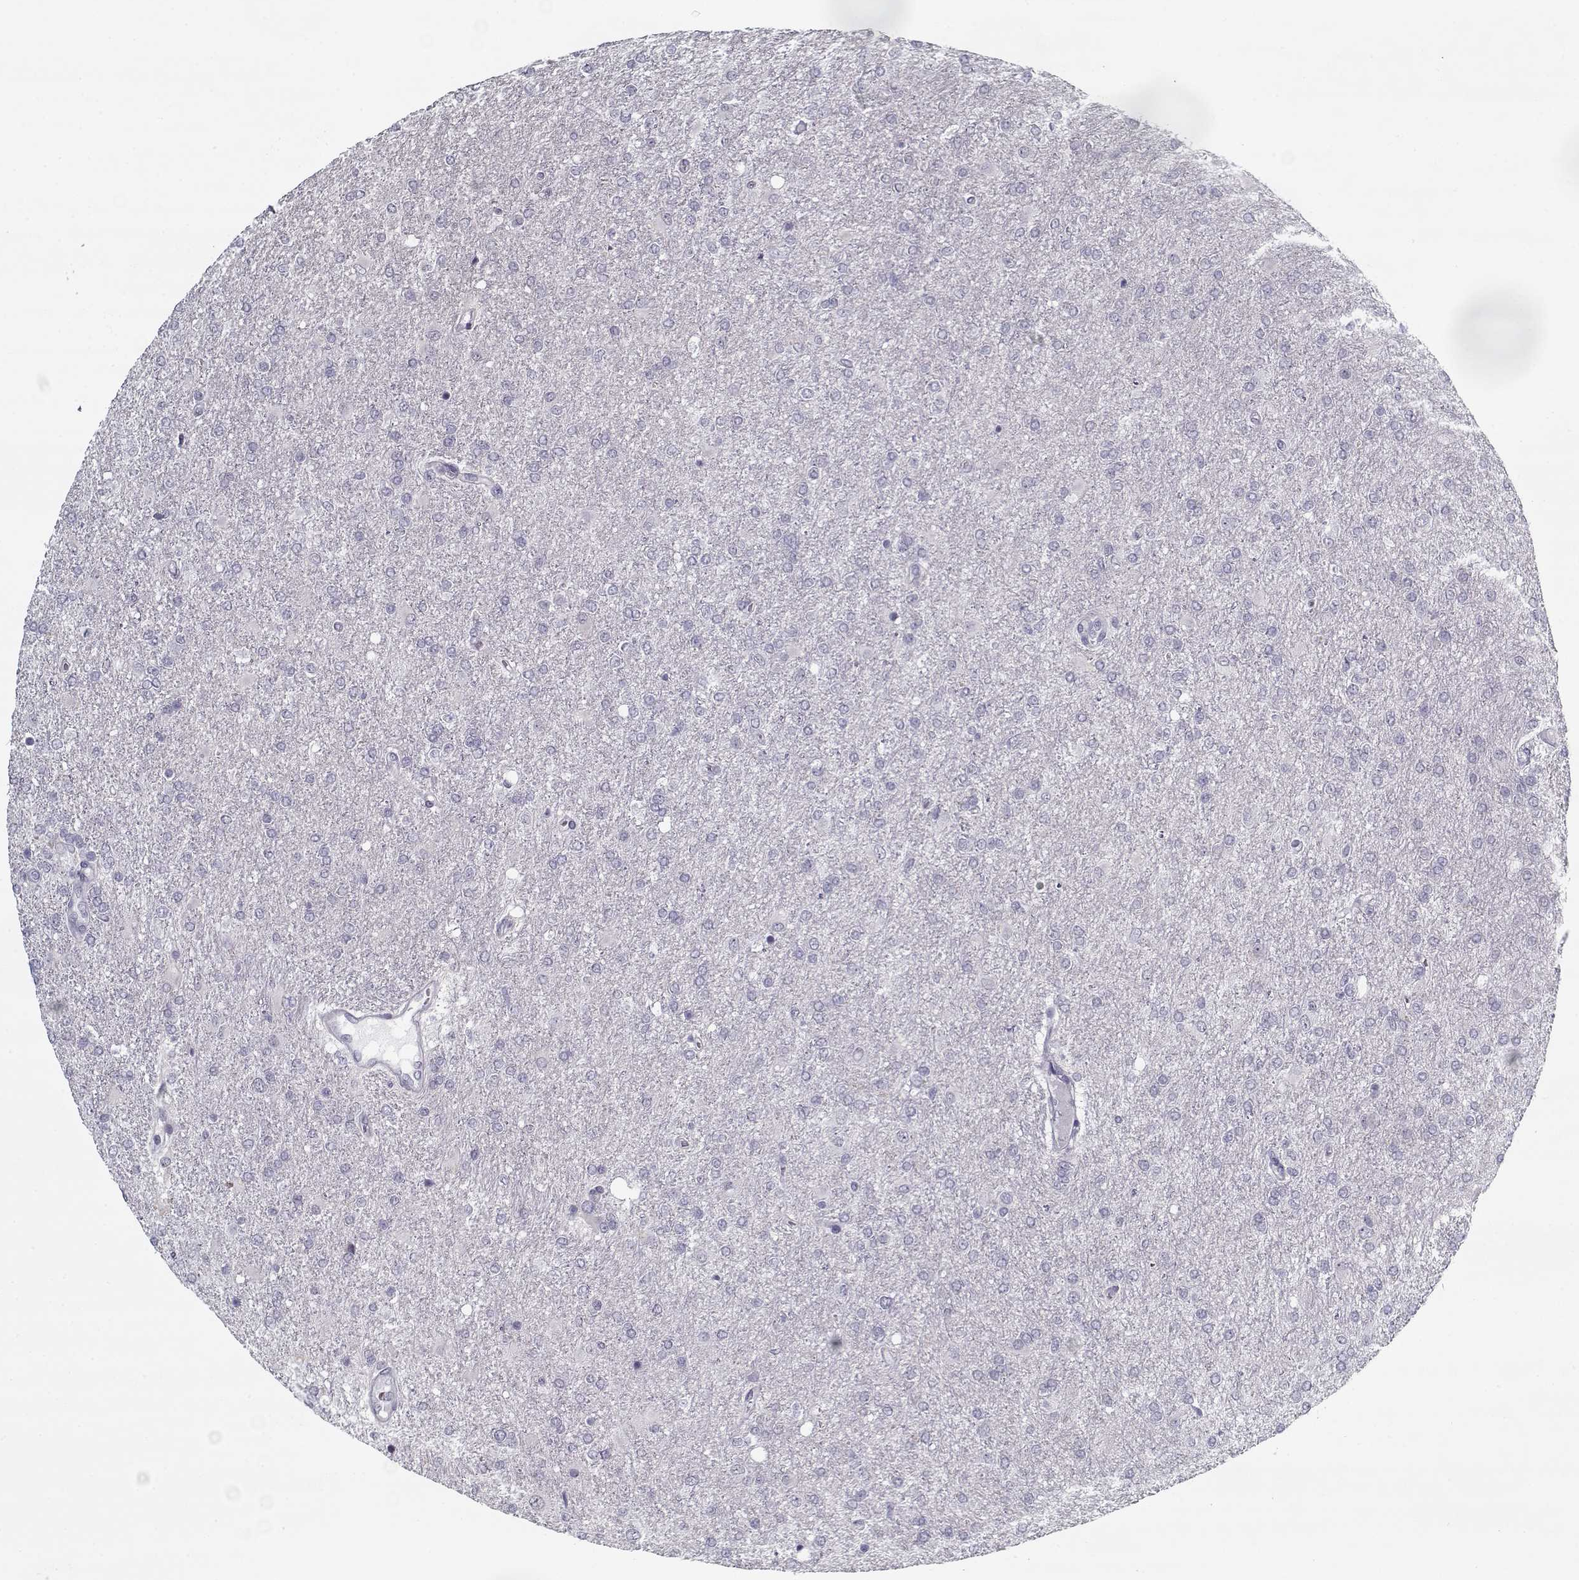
{"staining": {"intensity": "negative", "quantity": "none", "location": "none"}, "tissue": "glioma", "cell_type": "Tumor cells", "image_type": "cancer", "snomed": [{"axis": "morphology", "description": "Glioma, malignant, High grade"}, {"axis": "topography", "description": "Cerebral cortex"}], "caption": "DAB (3,3'-diaminobenzidine) immunohistochemical staining of human malignant glioma (high-grade) reveals no significant staining in tumor cells.", "gene": "RNF32", "patient": {"sex": "male", "age": 70}}